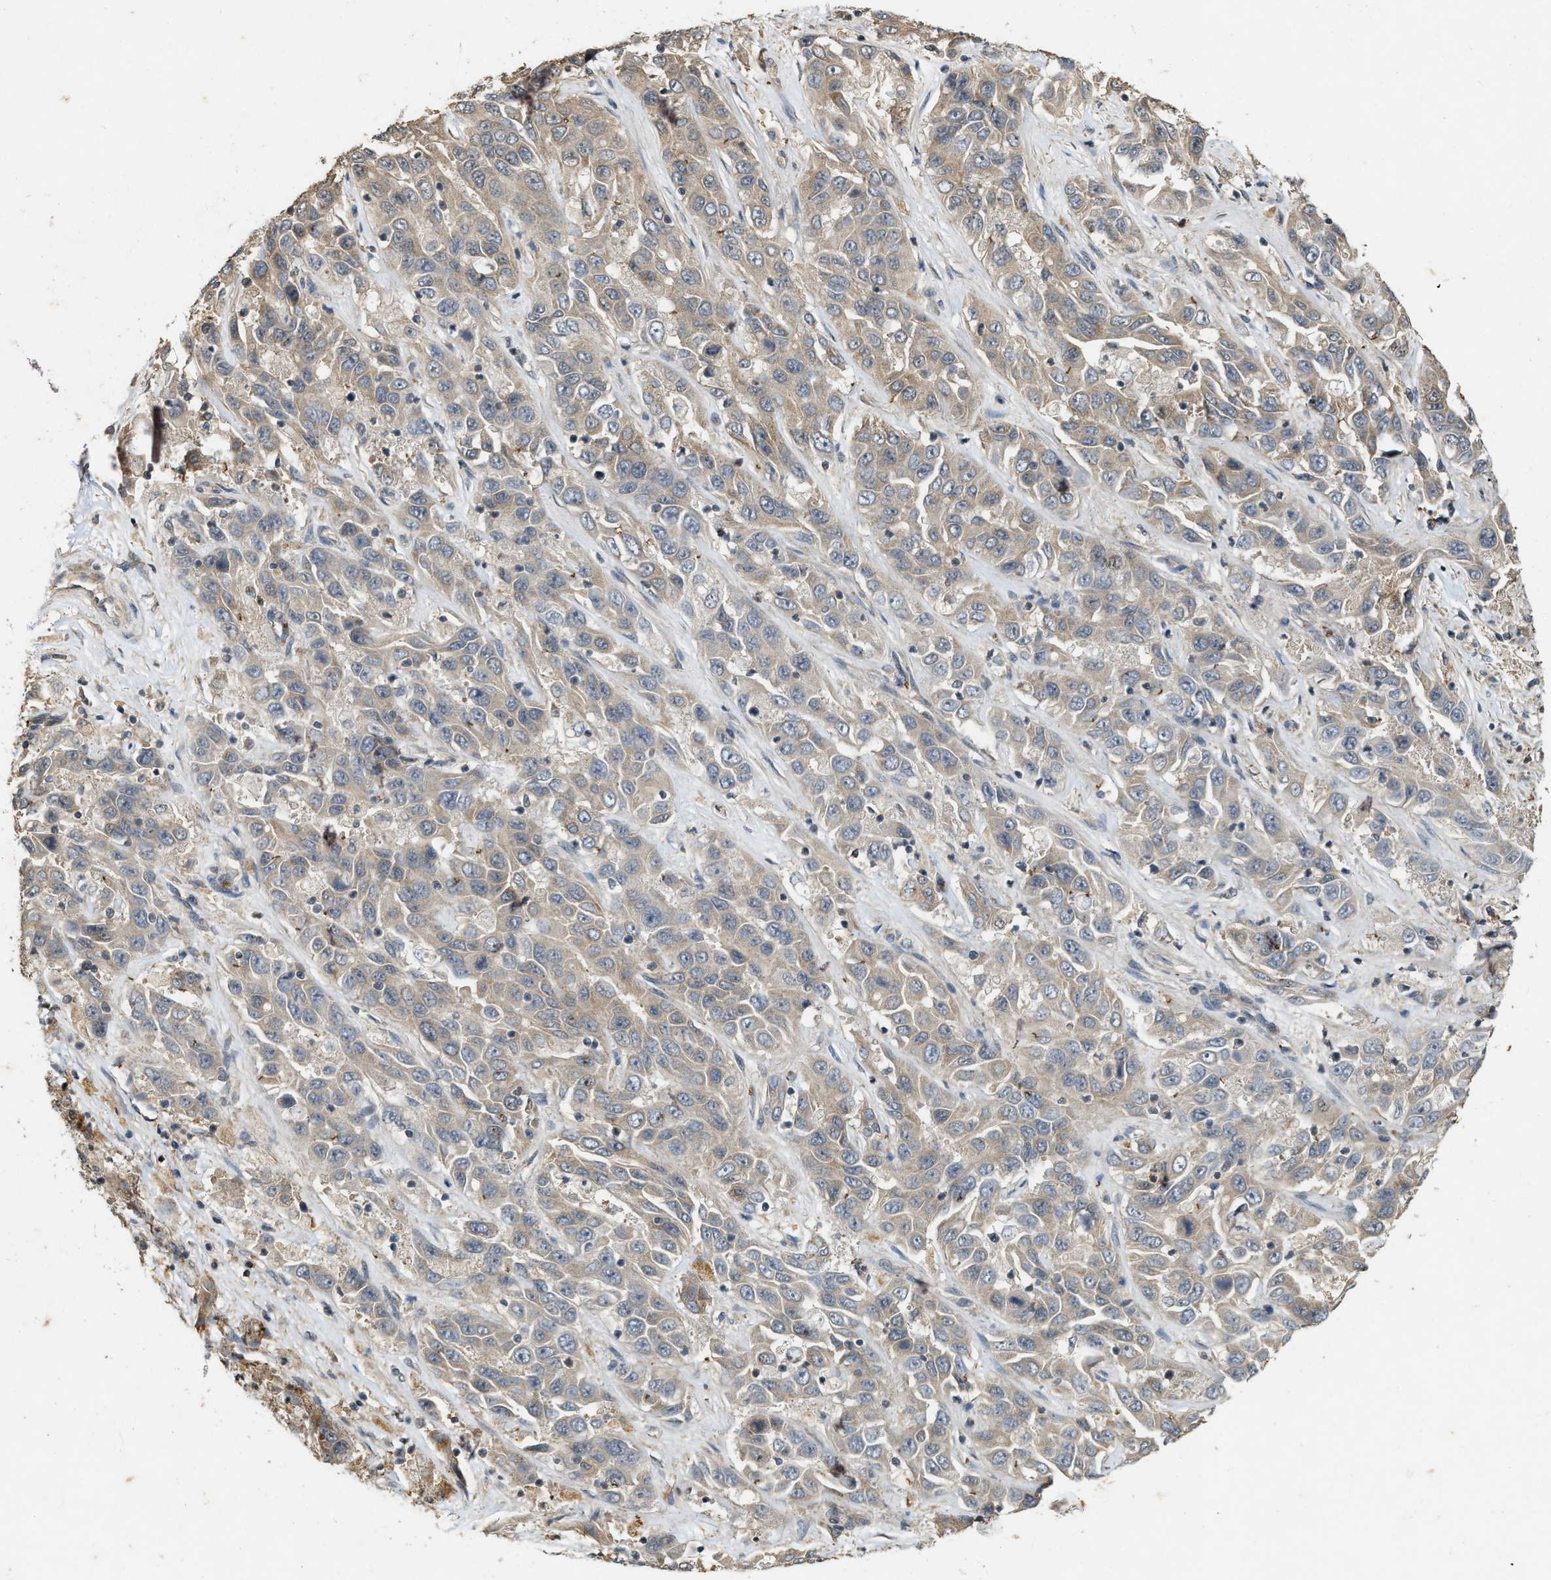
{"staining": {"intensity": "weak", "quantity": "25%-75%", "location": "cytoplasmic/membranous"}, "tissue": "liver cancer", "cell_type": "Tumor cells", "image_type": "cancer", "snomed": [{"axis": "morphology", "description": "Cholangiocarcinoma"}, {"axis": "topography", "description": "Liver"}], "caption": "This is a micrograph of immunohistochemistry (IHC) staining of liver cancer, which shows weak staining in the cytoplasmic/membranous of tumor cells.", "gene": "KIF21A", "patient": {"sex": "female", "age": 52}}